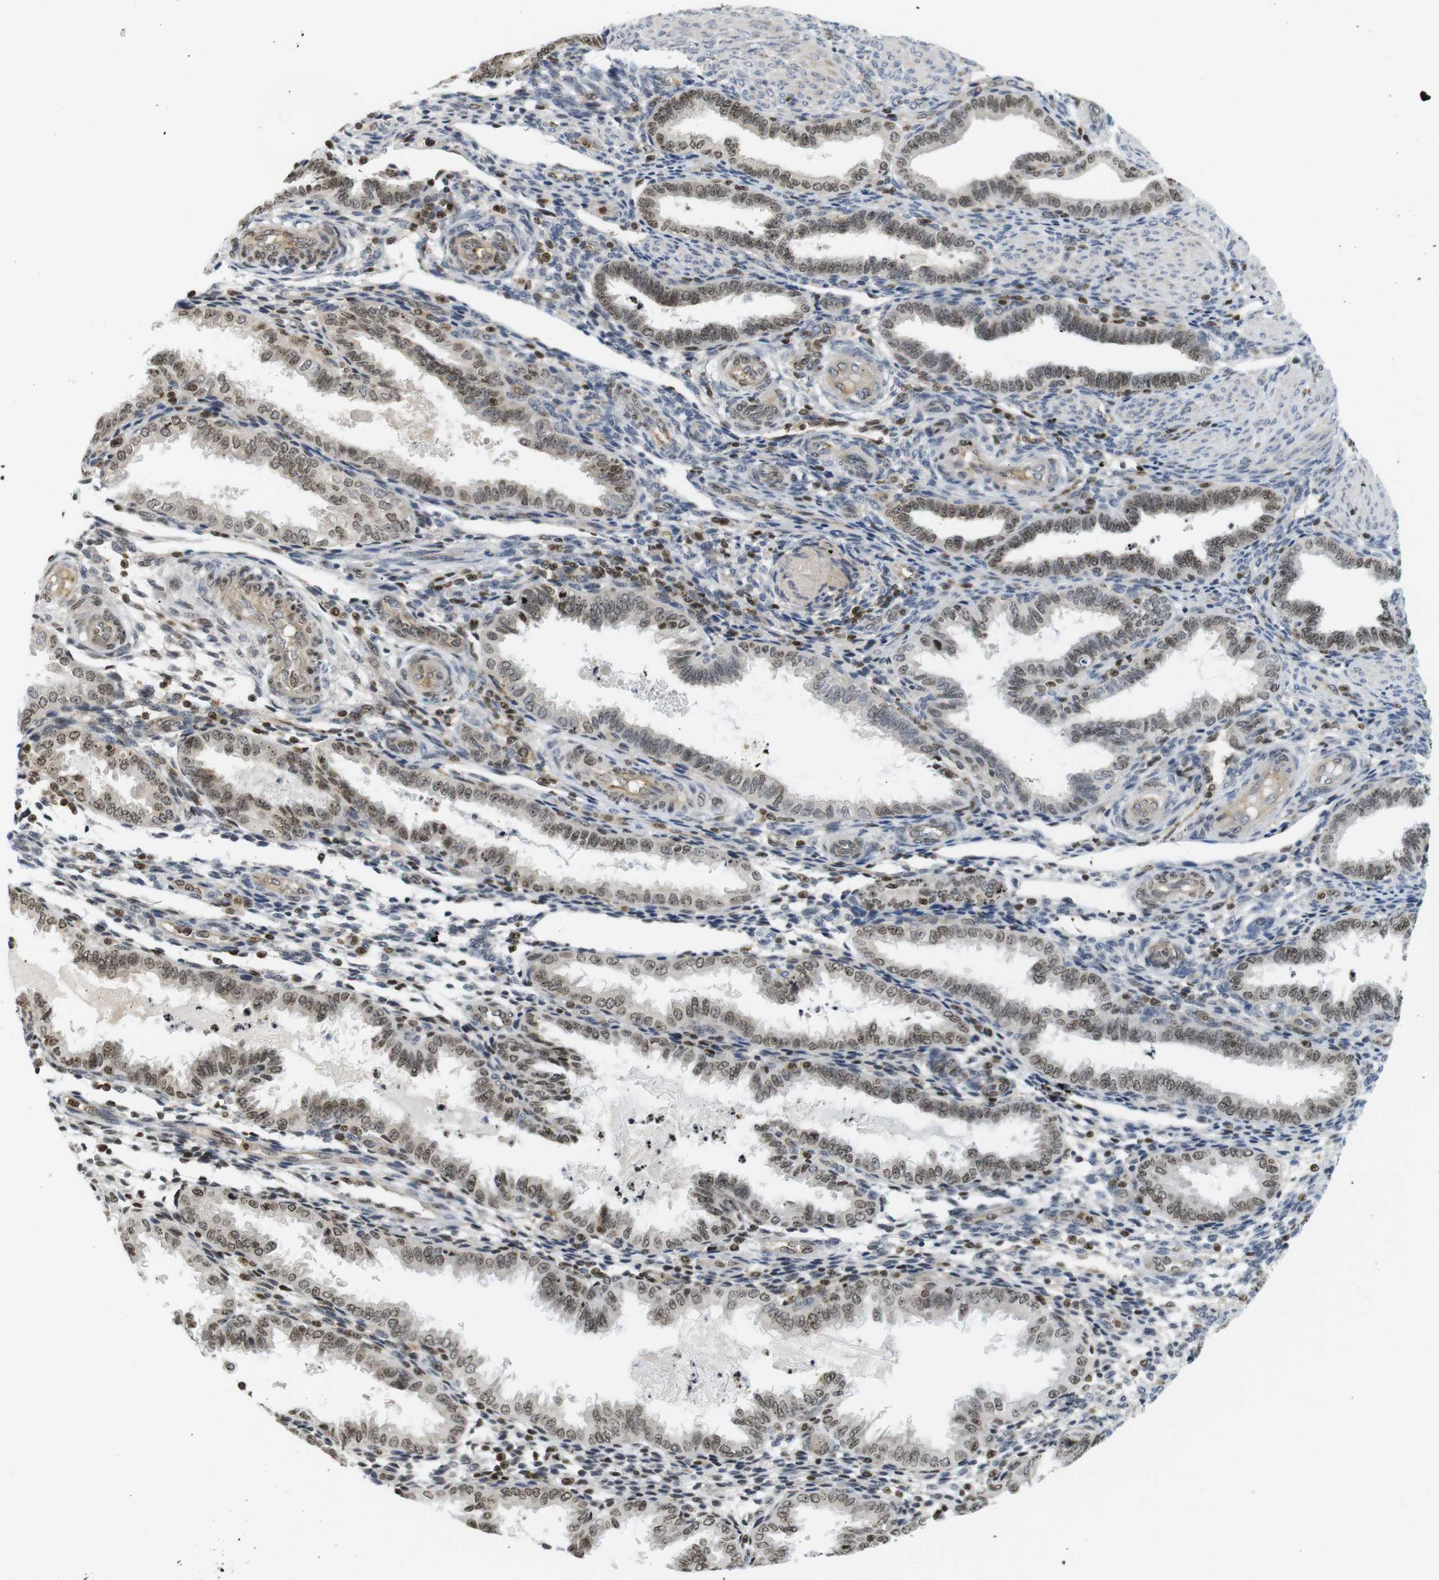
{"staining": {"intensity": "moderate", "quantity": "25%-75%", "location": "nuclear"}, "tissue": "endometrium", "cell_type": "Cells in endometrial stroma", "image_type": "normal", "snomed": [{"axis": "morphology", "description": "Normal tissue, NOS"}, {"axis": "topography", "description": "Endometrium"}], "caption": "Protein staining of benign endometrium reveals moderate nuclear expression in approximately 25%-75% of cells in endometrial stroma. (brown staining indicates protein expression, while blue staining denotes nuclei).", "gene": "MBD1", "patient": {"sex": "female", "age": 33}}